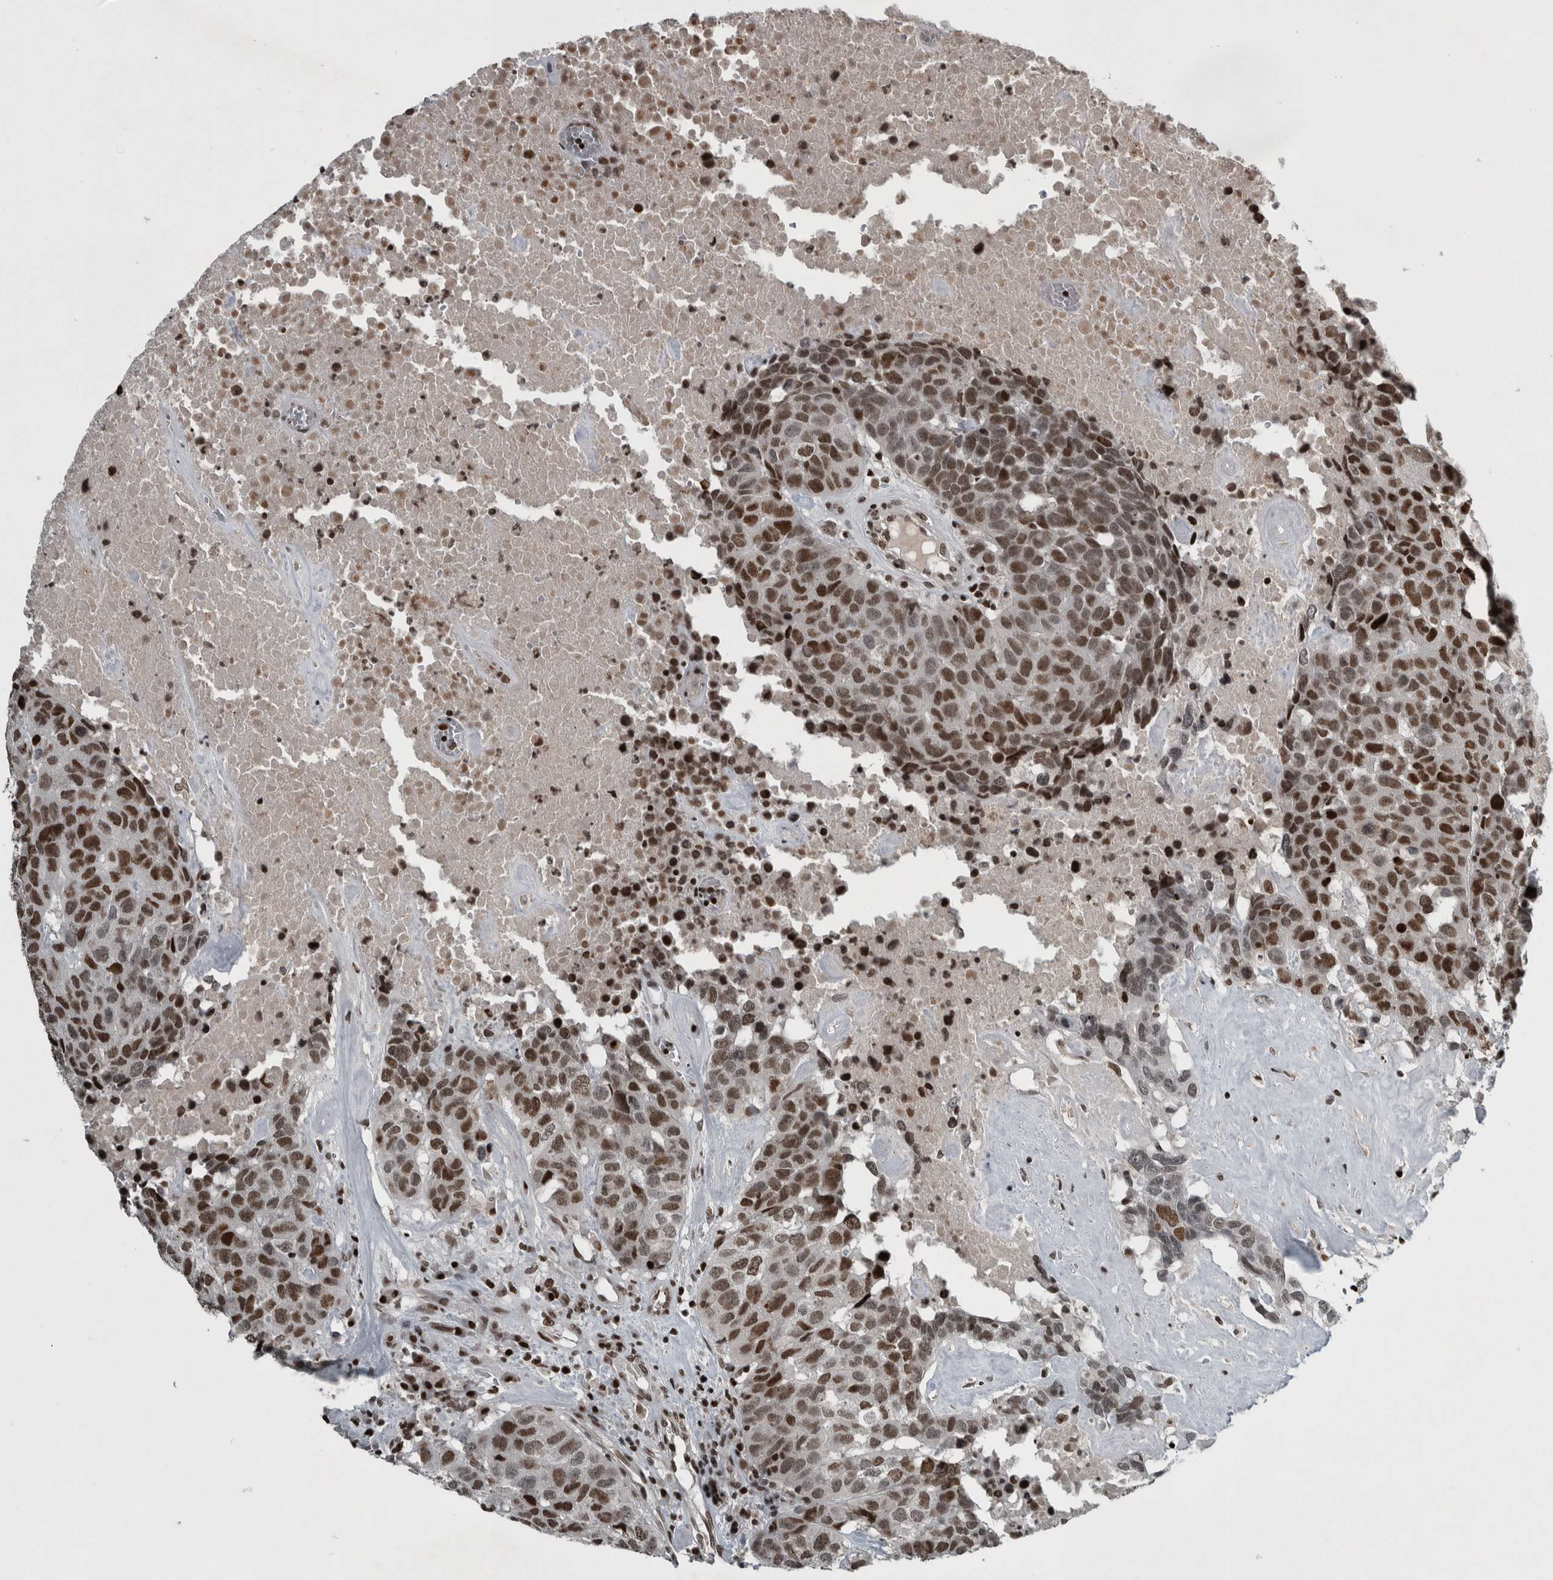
{"staining": {"intensity": "moderate", "quantity": ">75%", "location": "nuclear"}, "tissue": "head and neck cancer", "cell_type": "Tumor cells", "image_type": "cancer", "snomed": [{"axis": "morphology", "description": "Squamous cell carcinoma, NOS"}, {"axis": "topography", "description": "Head-Neck"}], "caption": "Moderate nuclear protein positivity is identified in approximately >75% of tumor cells in head and neck cancer (squamous cell carcinoma).", "gene": "UNC50", "patient": {"sex": "male", "age": 66}}